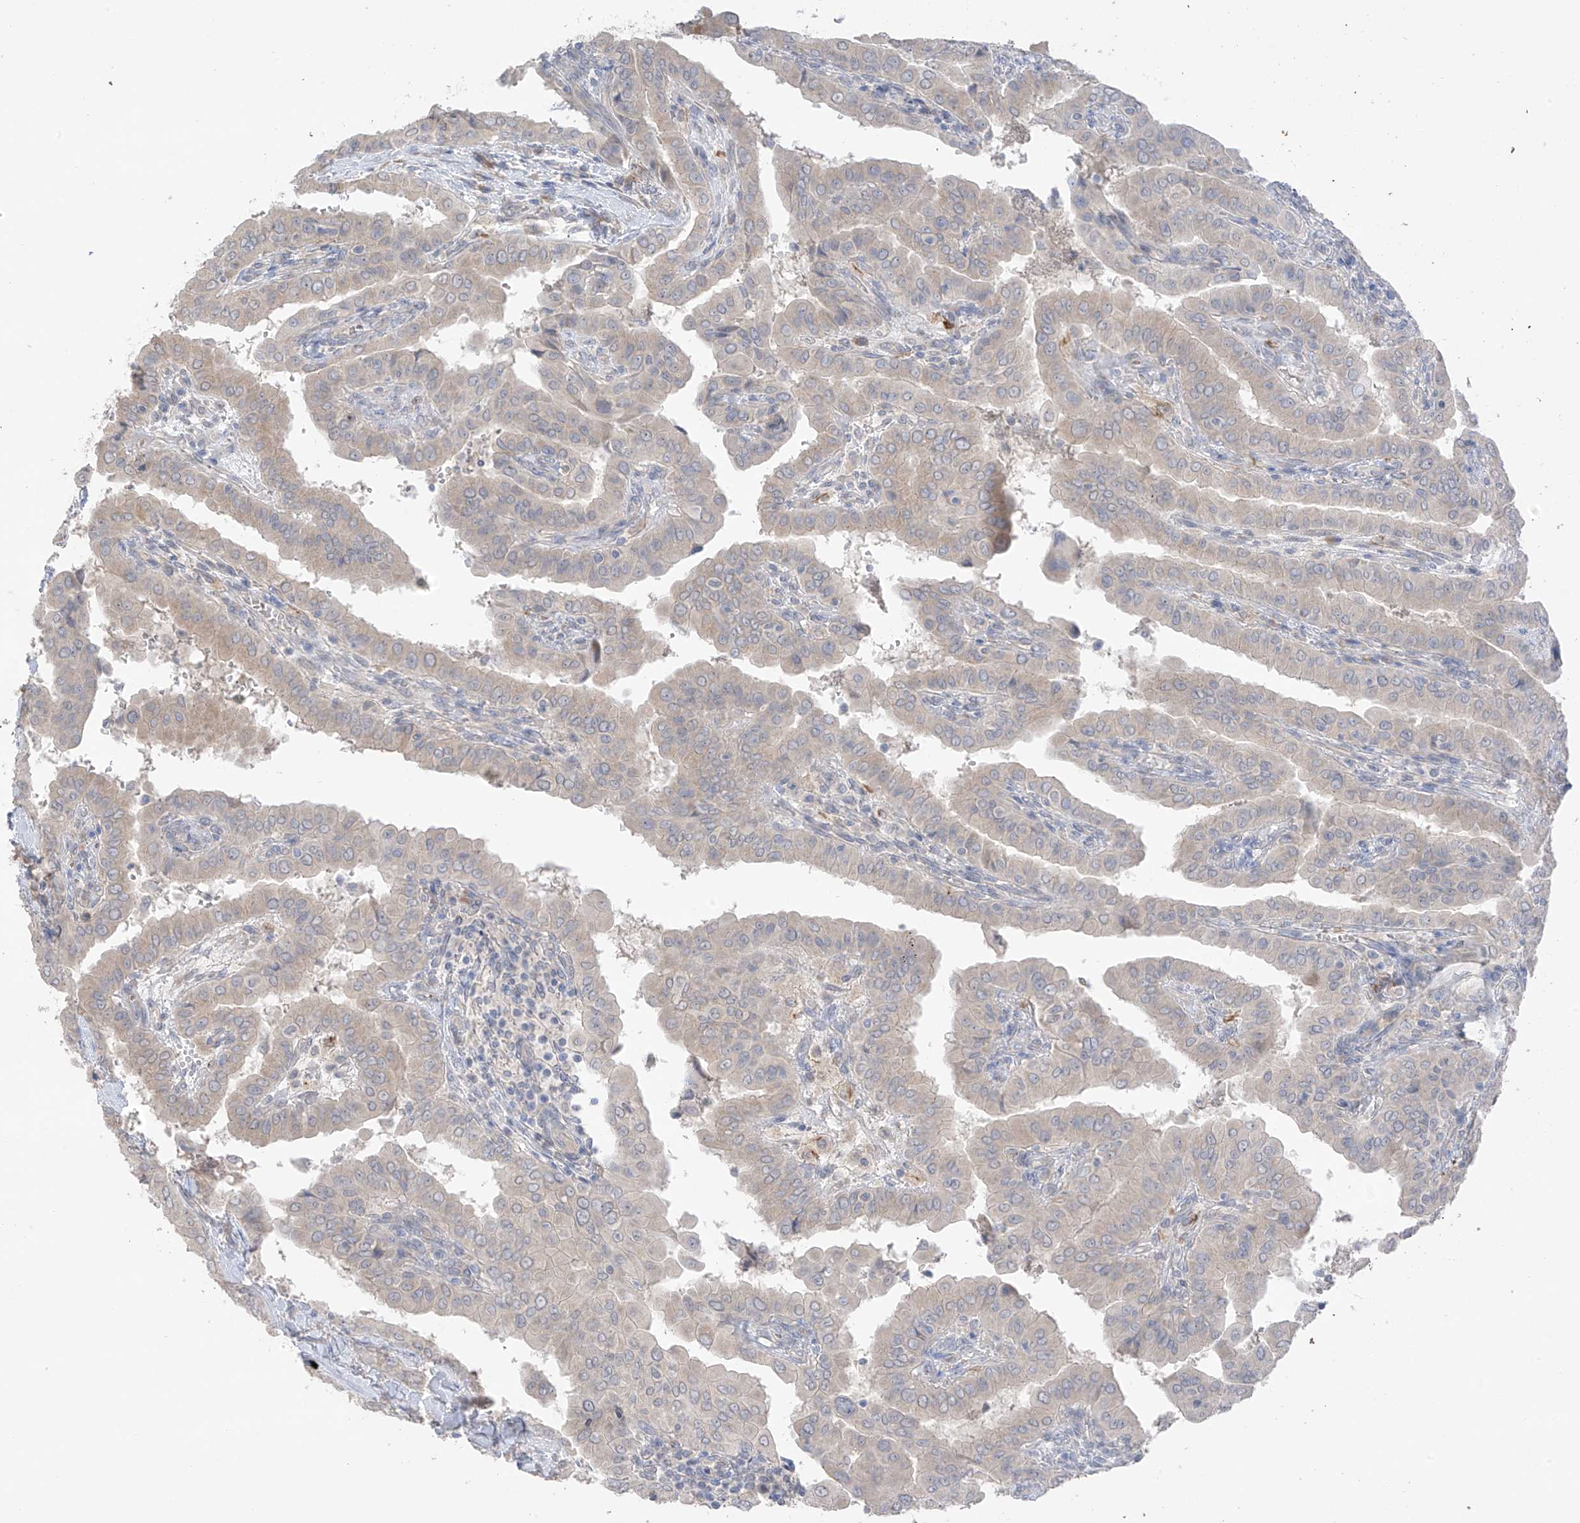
{"staining": {"intensity": "negative", "quantity": "none", "location": "none"}, "tissue": "thyroid cancer", "cell_type": "Tumor cells", "image_type": "cancer", "snomed": [{"axis": "morphology", "description": "Papillary adenocarcinoma, NOS"}, {"axis": "topography", "description": "Thyroid gland"}], "caption": "Tumor cells show no significant protein expression in thyroid cancer.", "gene": "NALCN", "patient": {"sex": "male", "age": 33}}